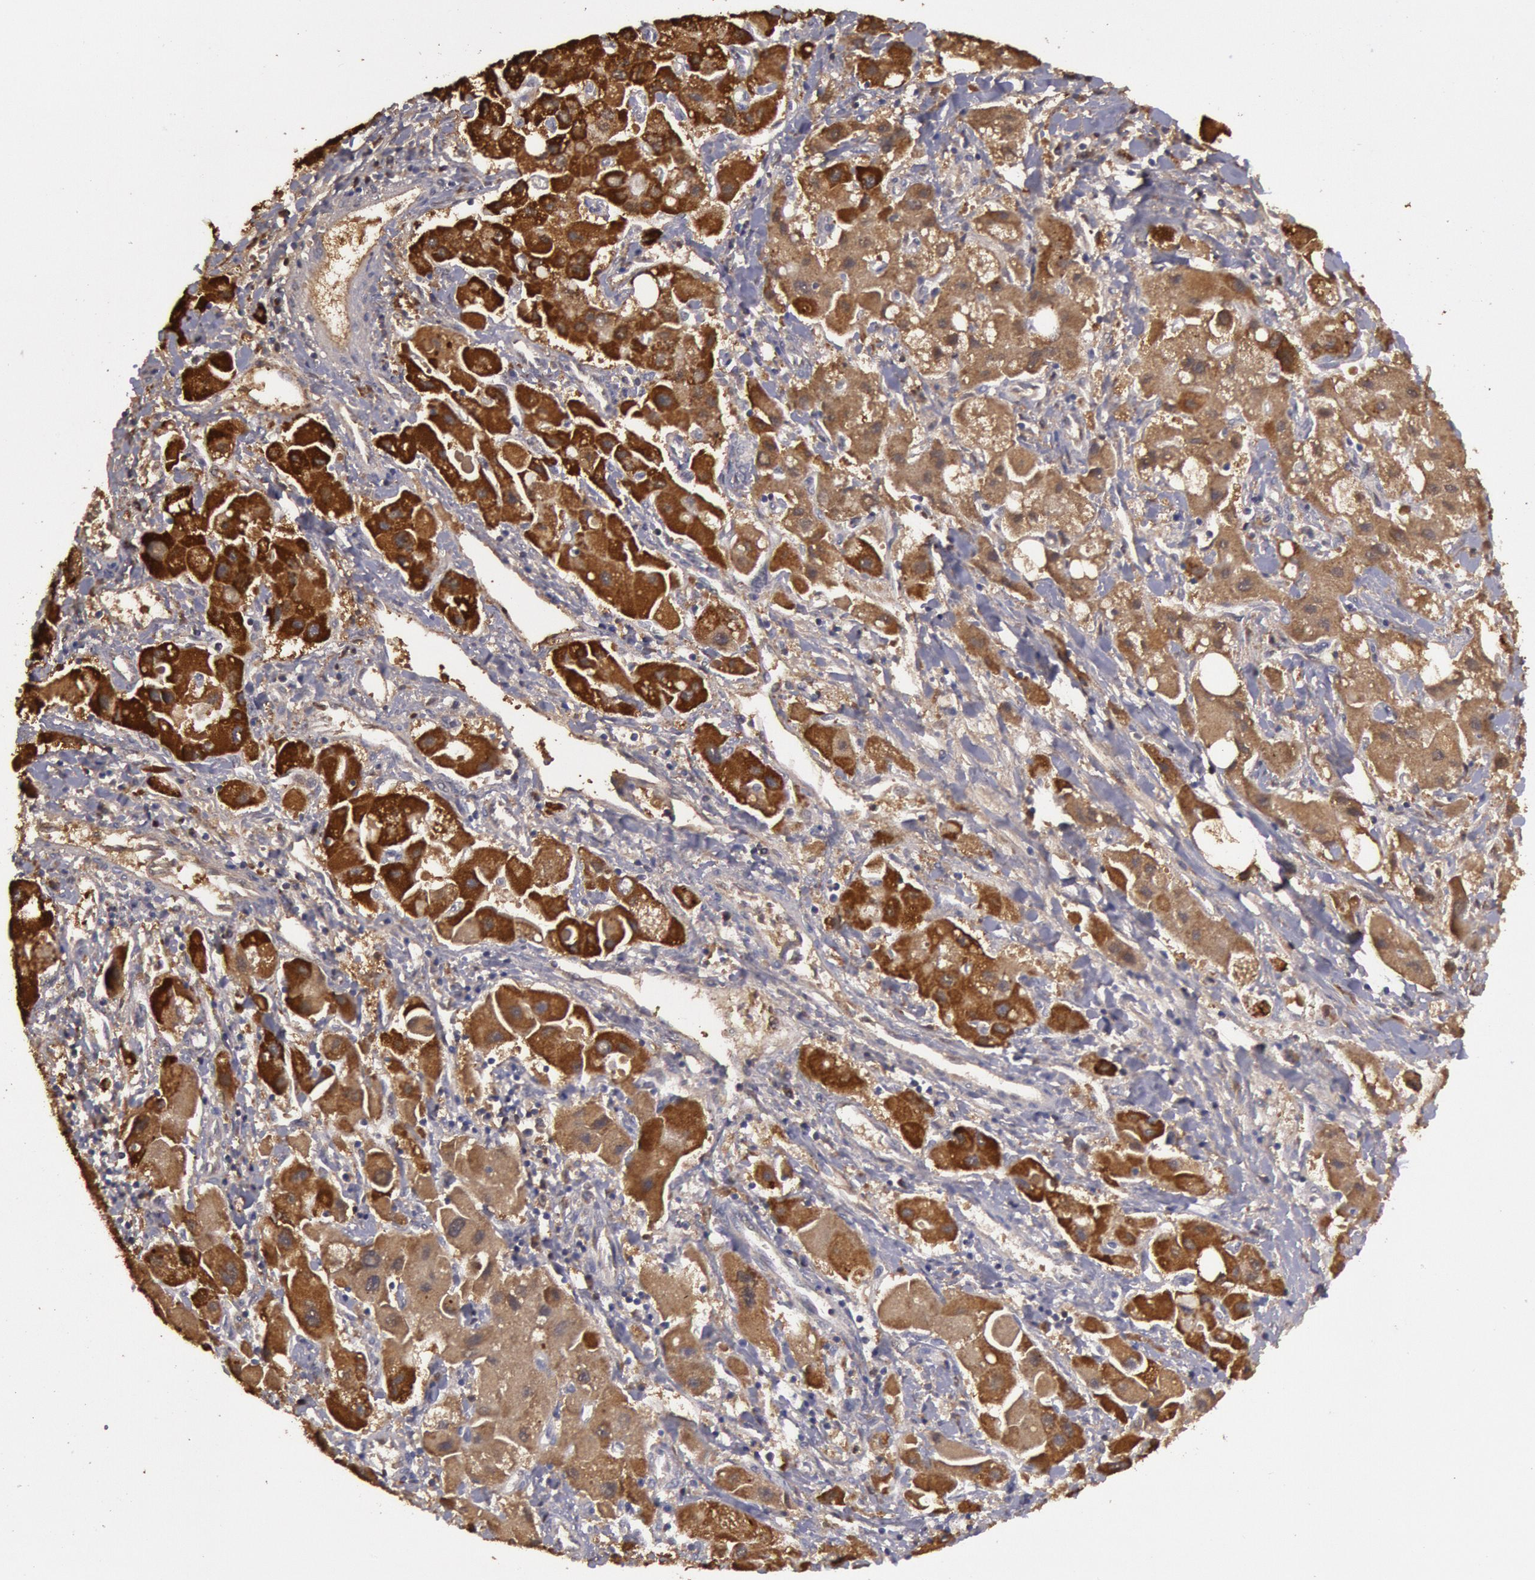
{"staining": {"intensity": "strong", "quantity": ">75%", "location": "cytoplasmic/membranous"}, "tissue": "liver cancer", "cell_type": "Tumor cells", "image_type": "cancer", "snomed": [{"axis": "morphology", "description": "Carcinoma, Hepatocellular, NOS"}, {"axis": "topography", "description": "Liver"}], "caption": "Protein analysis of hepatocellular carcinoma (liver) tissue exhibits strong cytoplasmic/membranous expression in approximately >75% of tumor cells. (DAB IHC, brown staining for protein, blue staining for nuclei).", "gene": "MPST", "patient": {"sex": "male", "age": 24}}